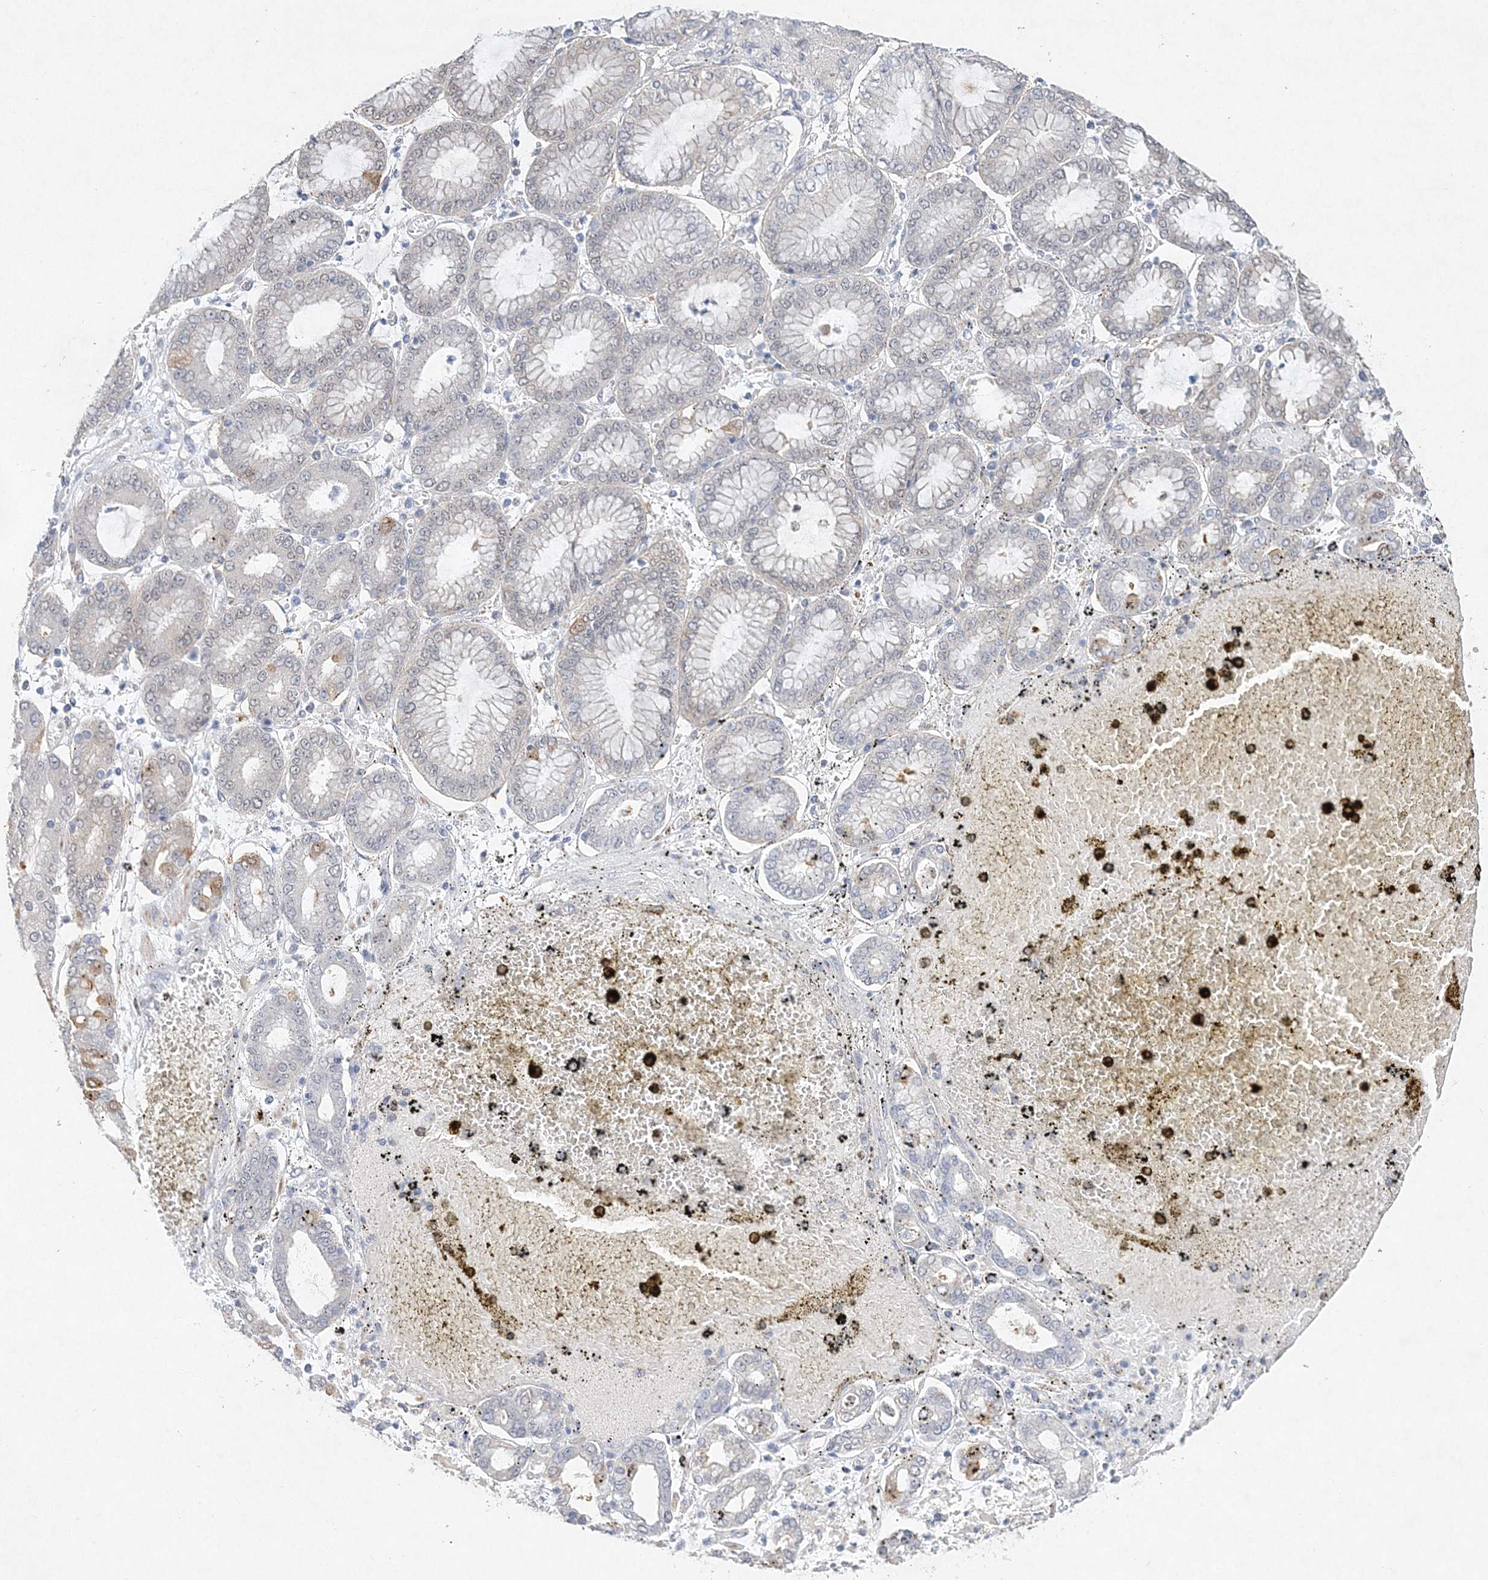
{"staining": {"intensity": "weak", "quantity": "<25%", "location": "nuclear"}, "tissue": "stomach cancer", "cell_type": "Tumor cells", "image_type": "cancer", "snomed": [{"axis": "morphology", "description": "Adenocarcinoma, NOS"}, {"axis": "topography", "description": "Stomach"}], "caption": "The image displays no staining of tumor cells in stomach cancer (adenocarcinoma).", "gene": "MAT2B", "patient": {"sex": "male", "age": 76}}